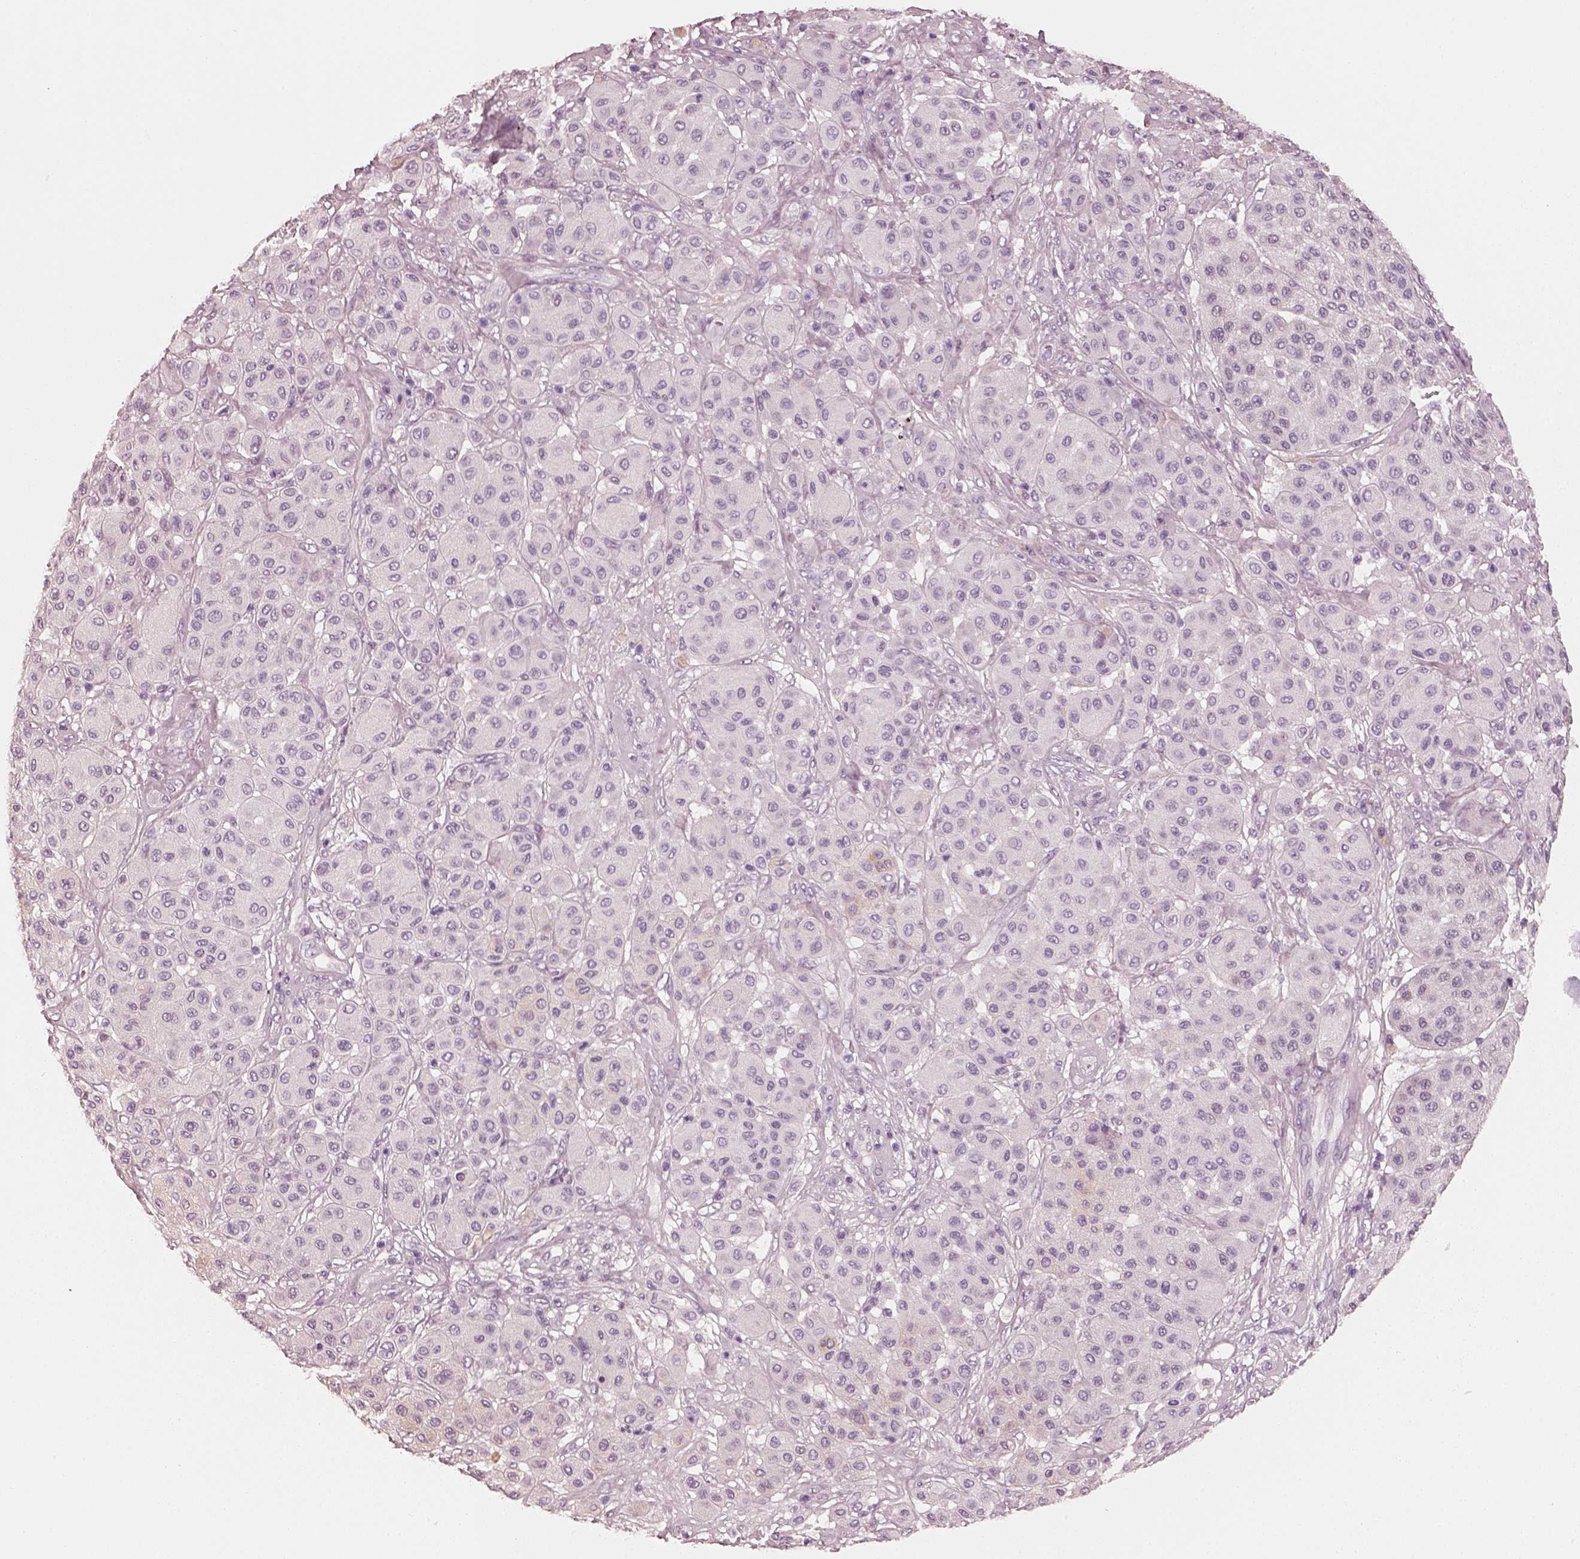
{"staining": {"intensity": "negative", "quantity": "none", "location": "none"}, "tissue": "melanoma", "cell_type": "Tumor cells", "image_type": "cancer", "snomed": [{"axis": "morphology", "description": "Malignant melanoma, Metastatic site"}, {"axis": "topography", "description": "Smooth muscle"}], "caption": "Immunohistochemistry (IHC) of melanoma shows no expression in tumor cells. Brightfield microscopy of immunohistochemistry stained with DAB (brown) and hematoxylin (blue), captured at high magnification.", "gene": "RS1", "patient": {"sex": "male", "age": 41}}